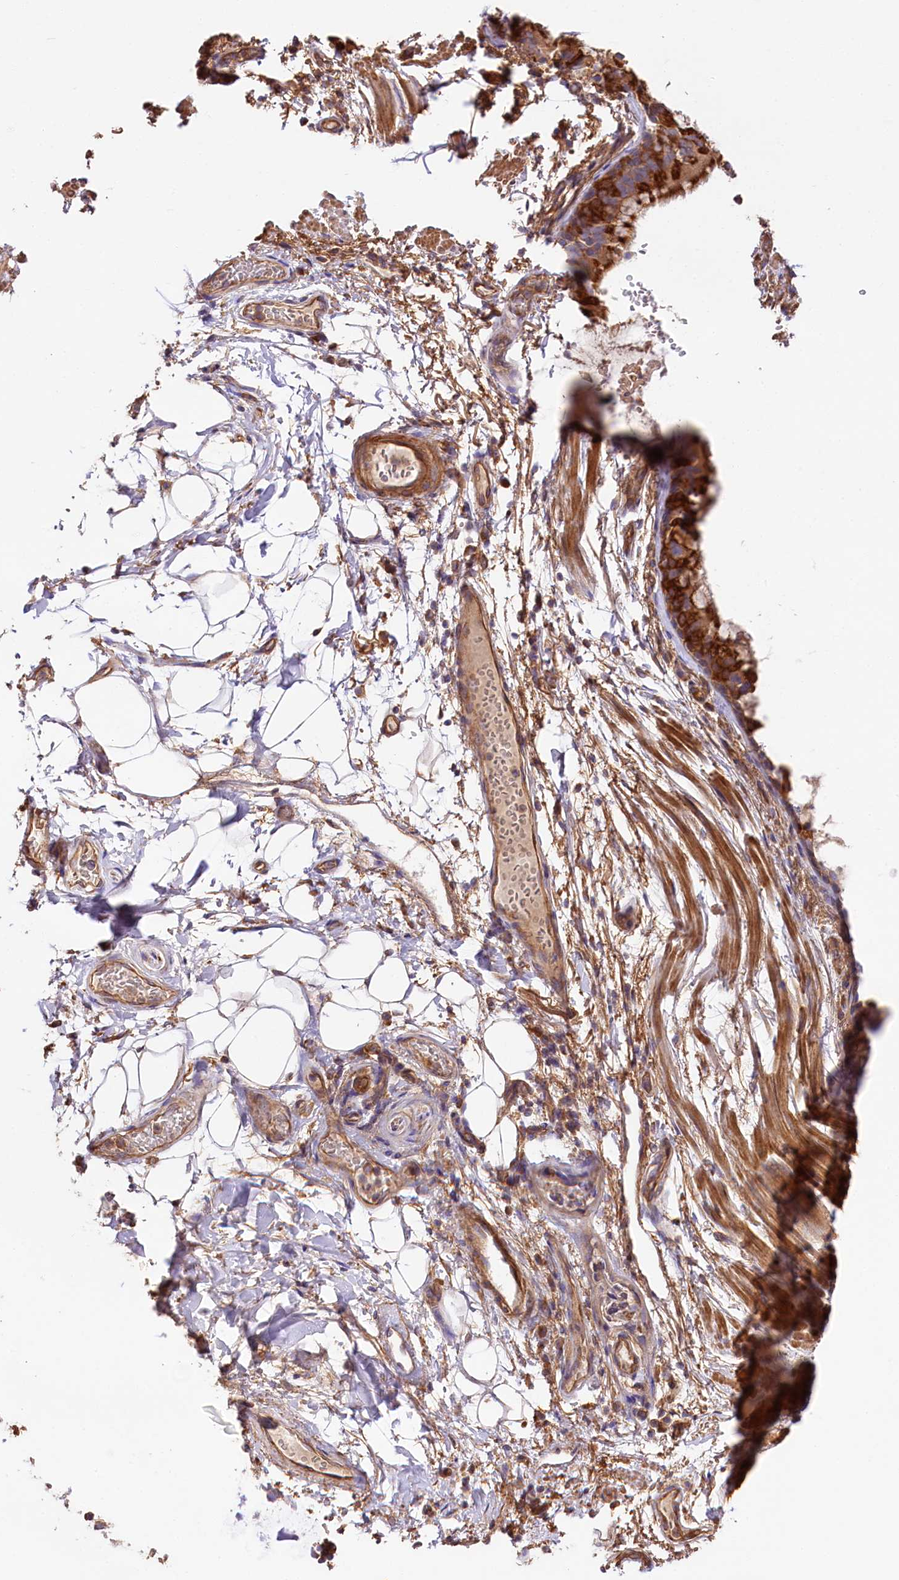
{"staining": {"intensity": "negative", "quantity": "none", "location": "none"}, "tissue": "adipose tissue", "cell_type": "Adipocytes", "image_type": "normal", "snomed": [{"axis": "morphology", "description": "Normal tissue, NOS"}, {"axis": "topography", "description": "Lymph node"}, {"axis": "topography", "description": "Cartilage tissue"}, {"axis": "topography", "description": "Bronchus"}], "caption": "Histopathology image shows no protein staining in adipocytes of unremarkable adipose tissue.", "gene": "CEP295", "patient": {"sex": "male", "age": 63}}